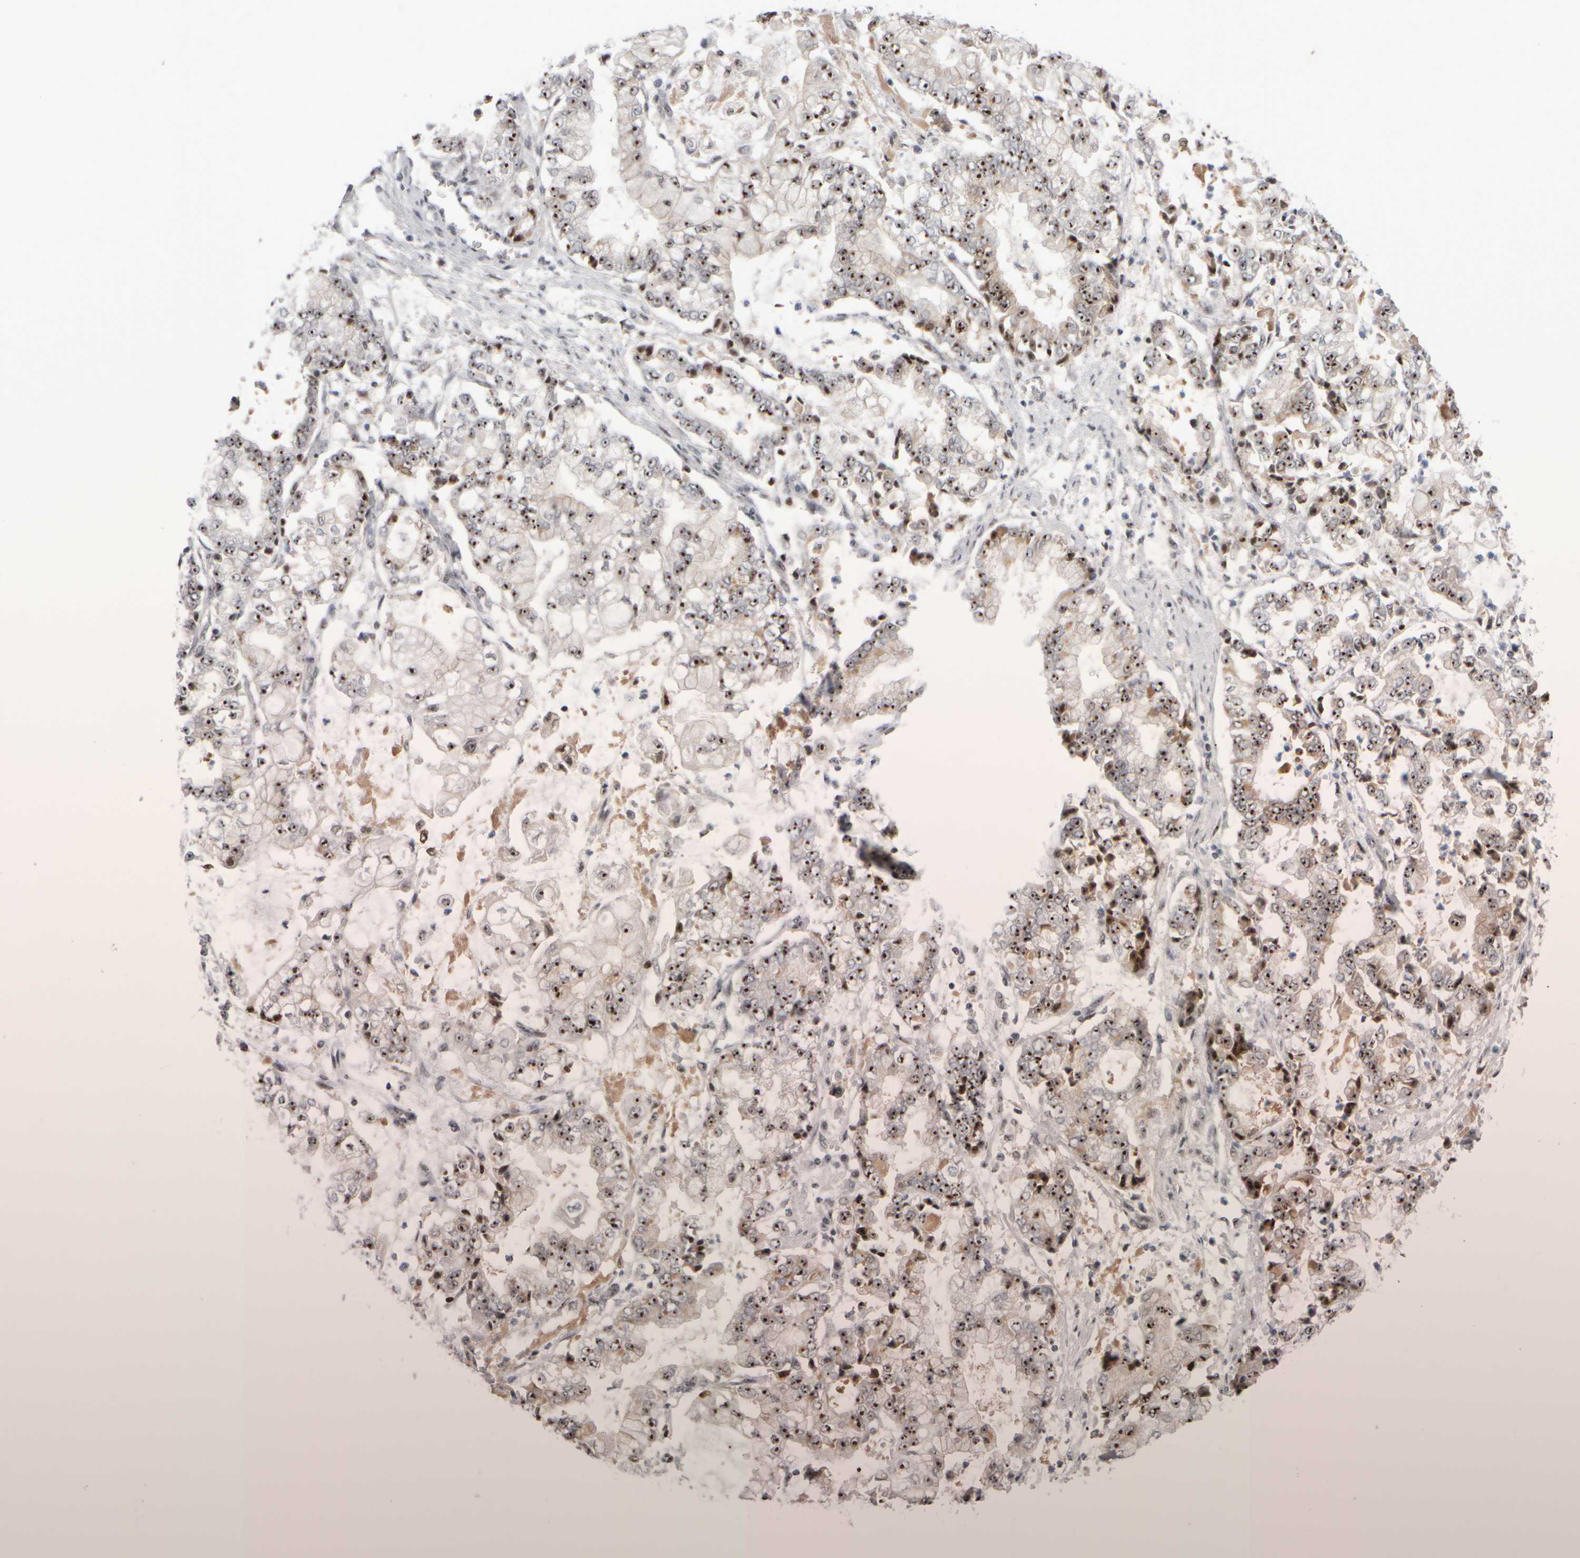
{"staining": {"intensity": "strong", "quantity": ">75%", "location": "nuclear"}, "tissue": "stomach cancer", "cell_type": "Tumor cells", "image_type": "cancer", "snomed": [{"axis": "morphology", "description": "Adenocarcinoma, NOS"}, {"axis": "topography", "description": "Stomach"}], "caption": "DAB immunohistochemical staining of human stomach cancer (adenocarcinoma) exhibits strong nuclear protein expression in about >75% of tumor cells.", "gene": "SURF6", "patient": {"sex": "male", "age": 76}}